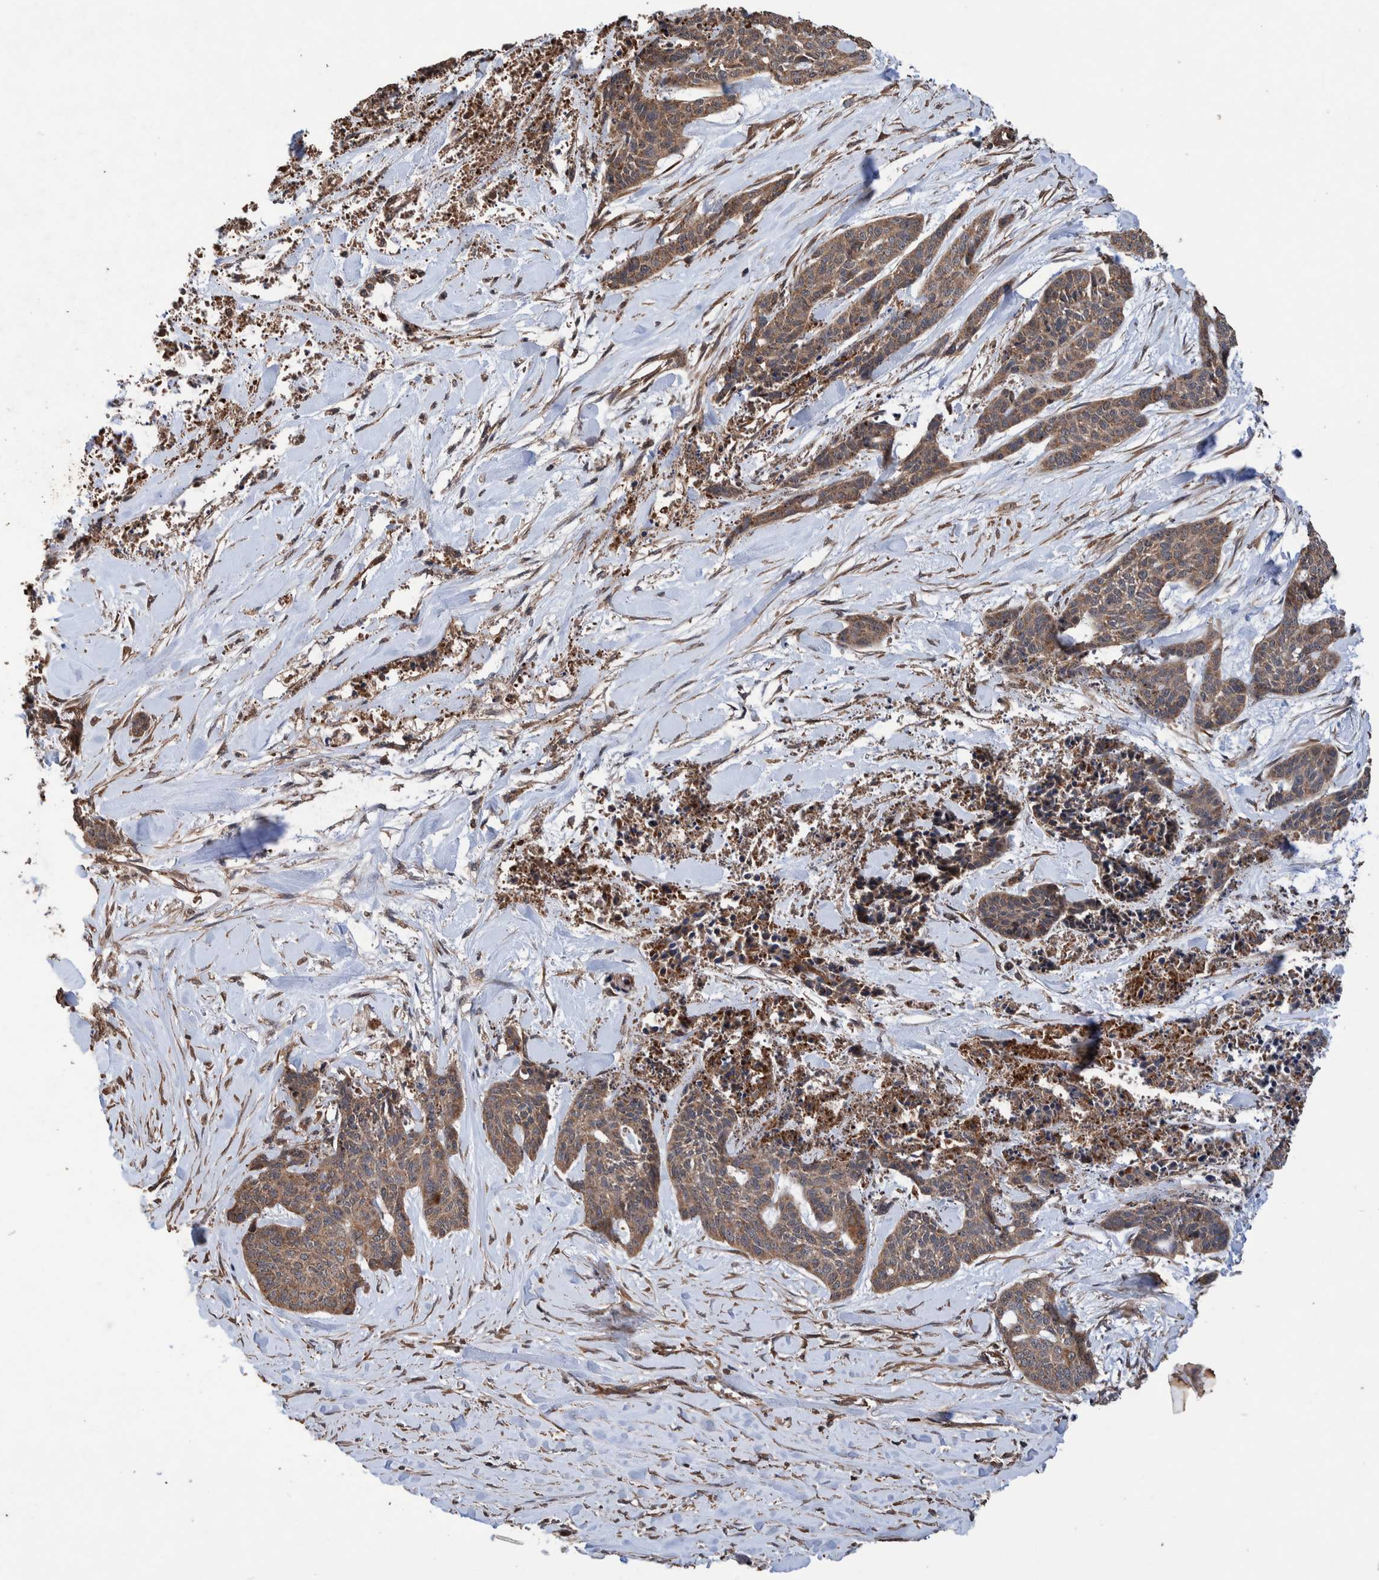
{"staining": {"intensity": "moderate", "quantity": ">75%", "location": "cytoplasmic/membranous"}, "tissue": "skin cancer", "cell_type": "Tumor cells", "image_type": "cancer", "snomed": [{"axis": "morphology", "description": "Basal cell carcinoma"}, {"axis": "topography", "description": "Skin"}], "caption": "The photomicrograph displays staining of skin cancer, revealing moderate cytoplasmic/membranous protein staining (brown color) within tumor cells.", "gene": "TRIM16", "patient": {"sex": "female", "age": 64}}